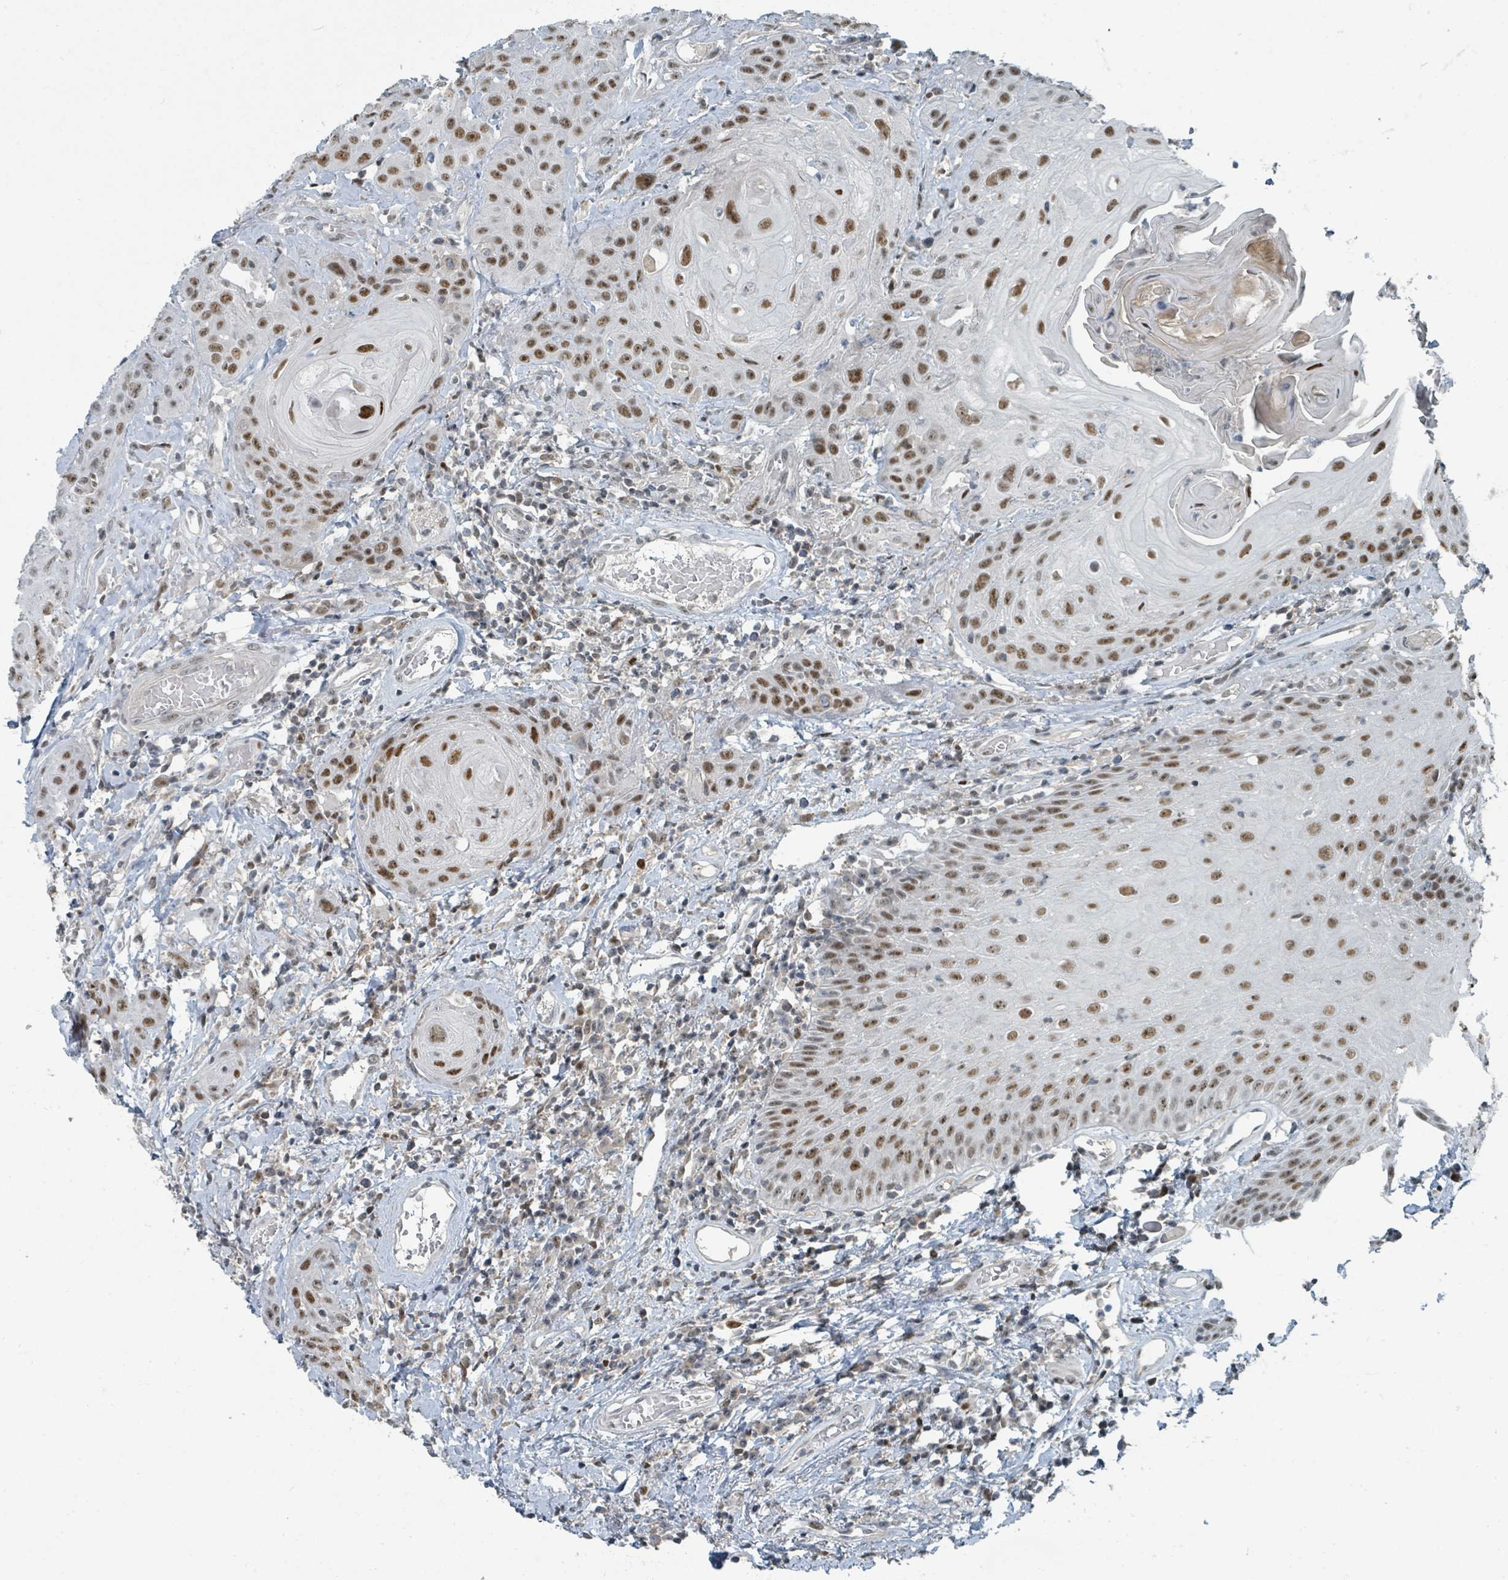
{"staining": {"intensity": "moderate", "quantity": ">75%", "location": "nuclear"}, "tissue": "head and neck cancer", "cell_type": "Tumor cells", "image_type": "cancer", "snomed": [{"axis": "morphology", "description": "Squamous cell carcinoma, NOS"}, {"axis": "topography", "description": "Head-Neck"}], "caption": "Immunohistochemistry (IHC) (DAB) staining of head and neck squamous cell carcinoma demonstrates moderate nuclear protein expression in approximately >75% of tumor cells. (DAB (3,3'-diaminobenzidine) IHC with brightfield microscopy, high magnification).", "gene": "UCK1", "patient": {"sex": "female", "age": 59}}